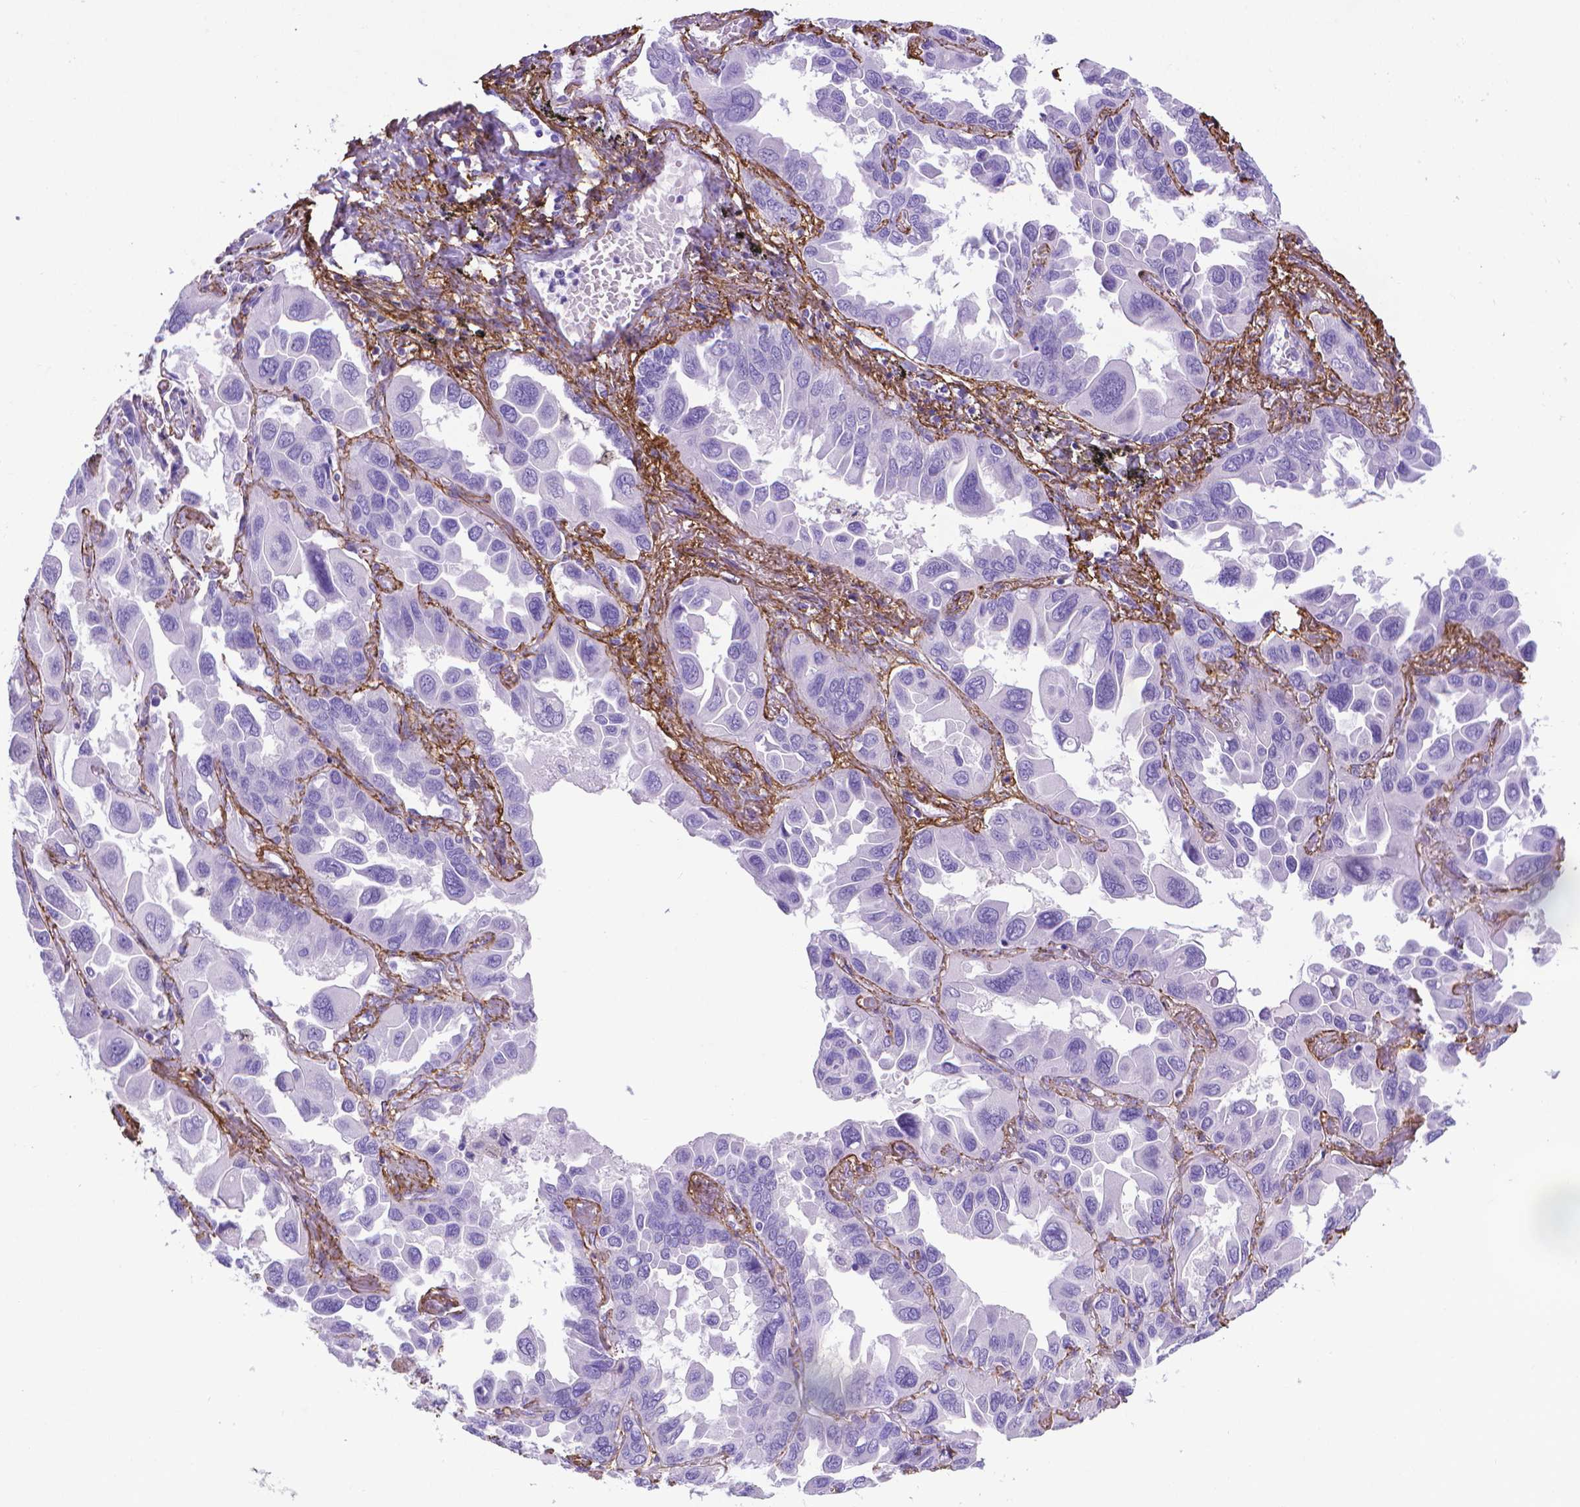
{"staining": {"intensity": "negative", "quantity": "none", "location": "none"}, "tissue": "lung cancer", "cell_type": "Tumor cells", "image_type": "cancer", "snomed": [{"axis": "morphology", "description": "Adenocarcinoma, NOS"}, {"axis": "topography", "description": "Lung"}], "caption": "Immunohistochemistry image of neoplastic tissue: lung adenocarcinoma stained with DAB demonstrates no significant protein expression in tumor cells. (DAB IHC, high magnification).", "gene": "MFAP2", "patient": {"sex": "male", "age": 64}}